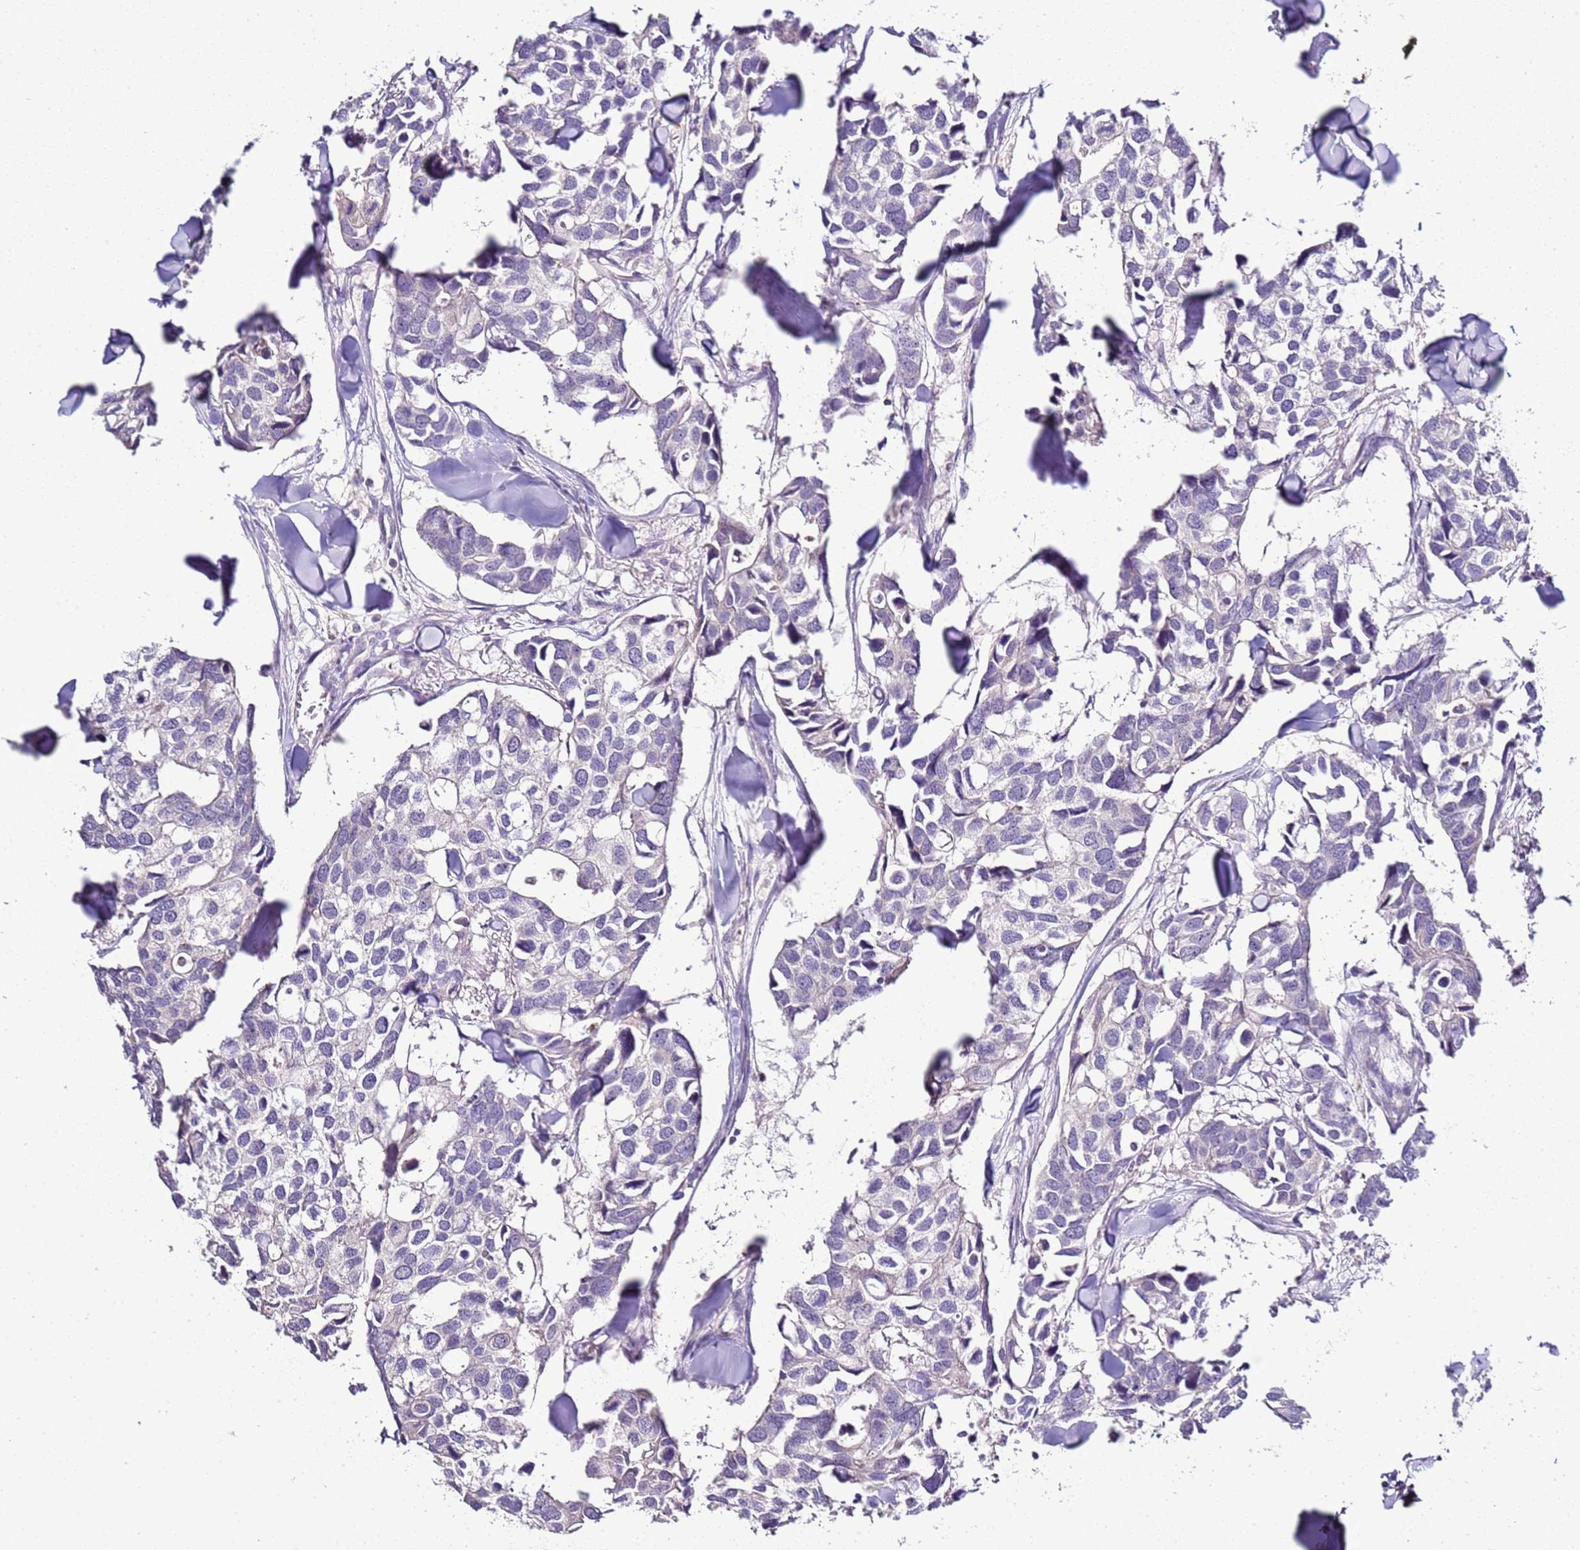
{"staining": {"intensity": "negative", "quantity": "none", "location": "none"}, "tissue": "breast cancer", "cell_type": "Tumor cells", "image_type": "cancer", "snomed": [{"axis": "morphology", "description": "Duct carcinoma"}, {"axis": "topography", "description": "Breast"}], "caption": "High magnification brightfield microscopy of breast invasive ductal carcinoma stained with DAB (brown) and counterstained with hematoxylin (blue): tumor cells show no significant positivity. The staining was performed using DAB to visualize the protein expression in brown, while the nuclei were stained in blue with hematoxylin (Magnification: 20x).", "gene": "IL2RG", "patient": {"sex": "female", "age": 83}}